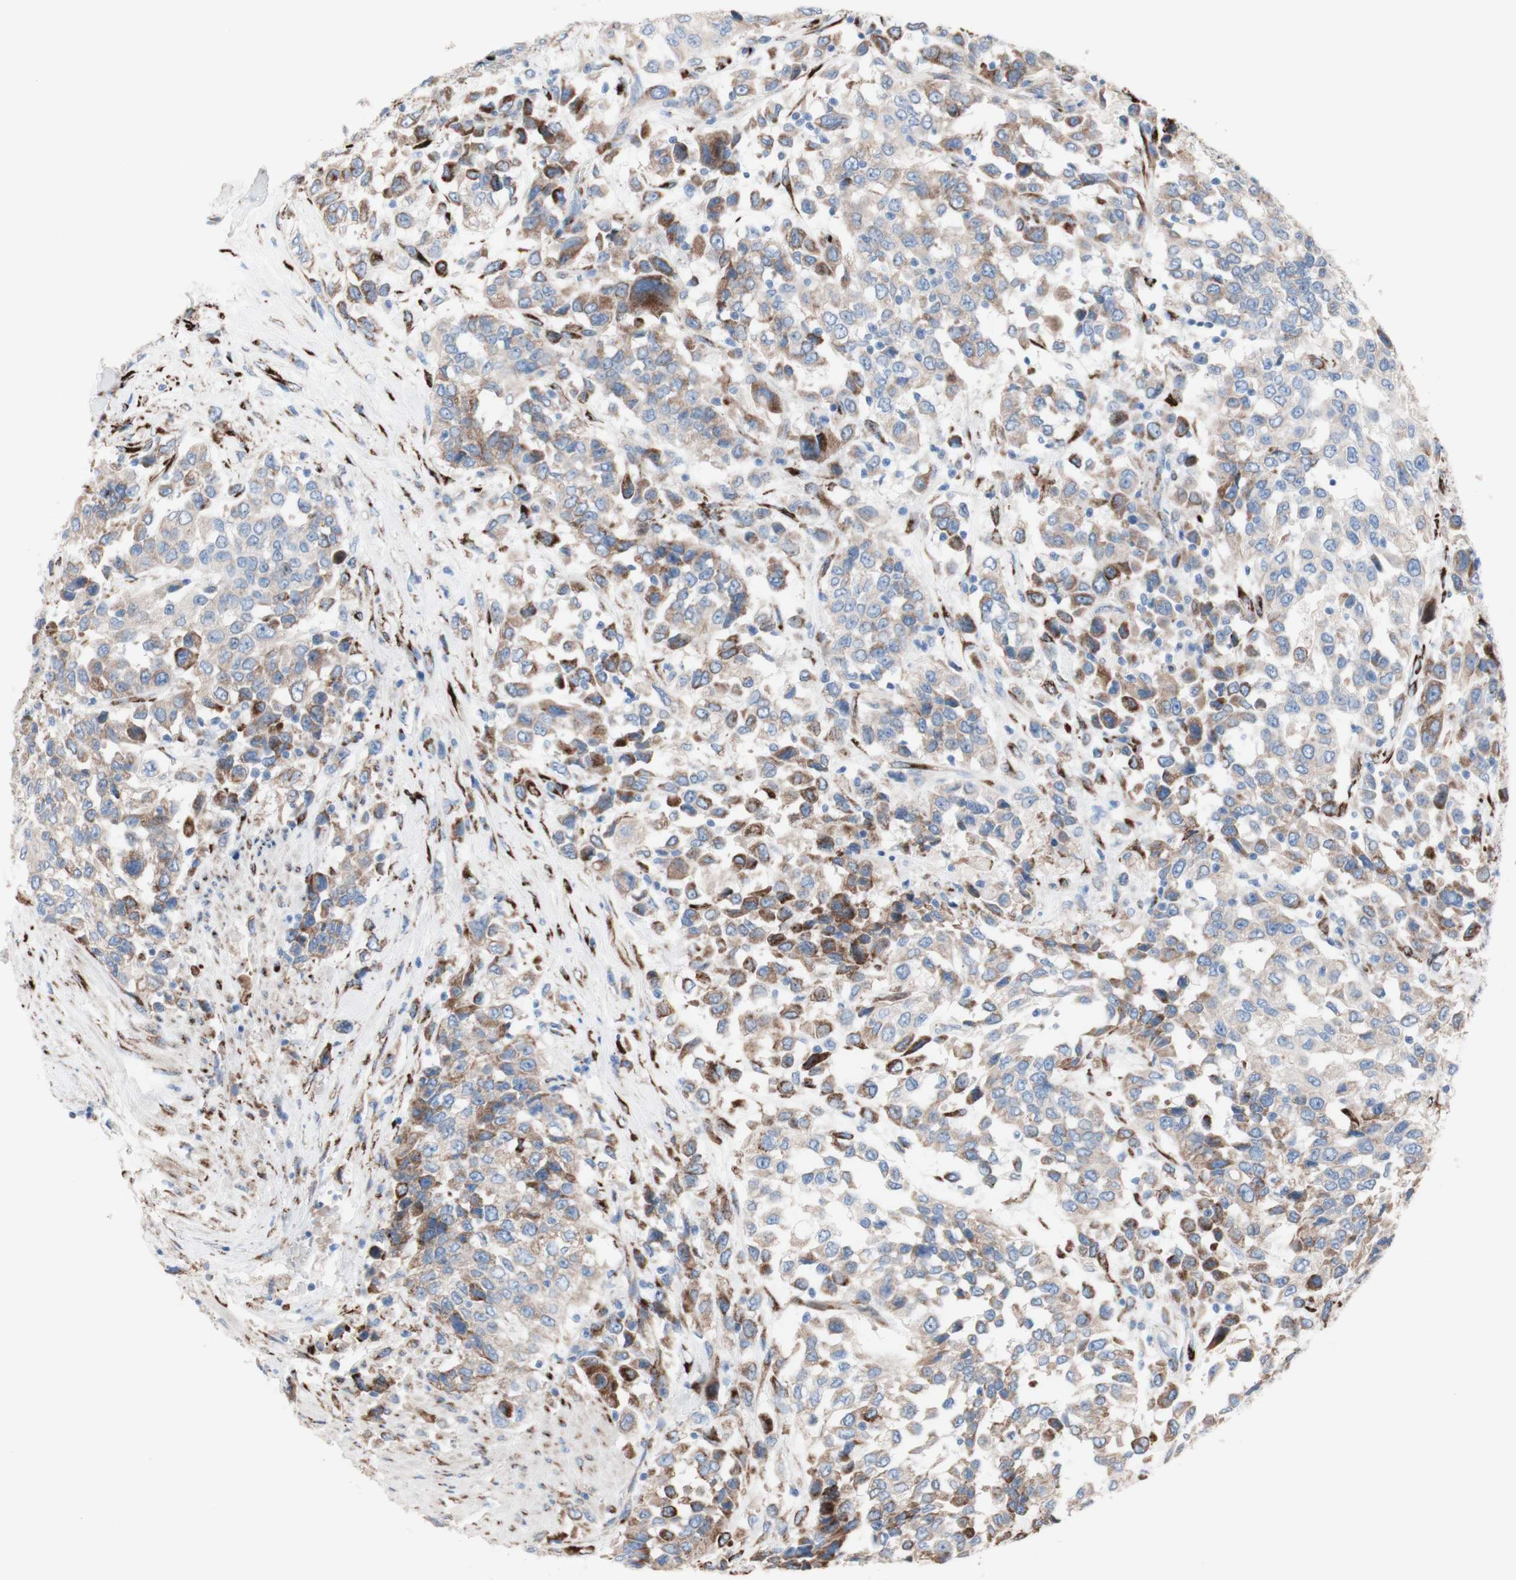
{"staining": {"intensity": "moderate", "quantity": "25%-75%", "location": "cytoplasmic/membranous"}, "tissue": "urothelial cancer", "cell_type": "Tumor cells", "image_type": "cancer", "snomed": [{"axis": "morphology", "description": "Urothelial carcinoma, High grade"}, {"axis": "topography", "description": "Urinary bladder"}], "caption": "Protein staining of urothelial cancer tissue demonstrates moderate cytoplasmic/membranous expression in about 25%-75% of tumor cells.", "gene": "AGPAT5", "patient": {"sex": "female", "age": 80}}